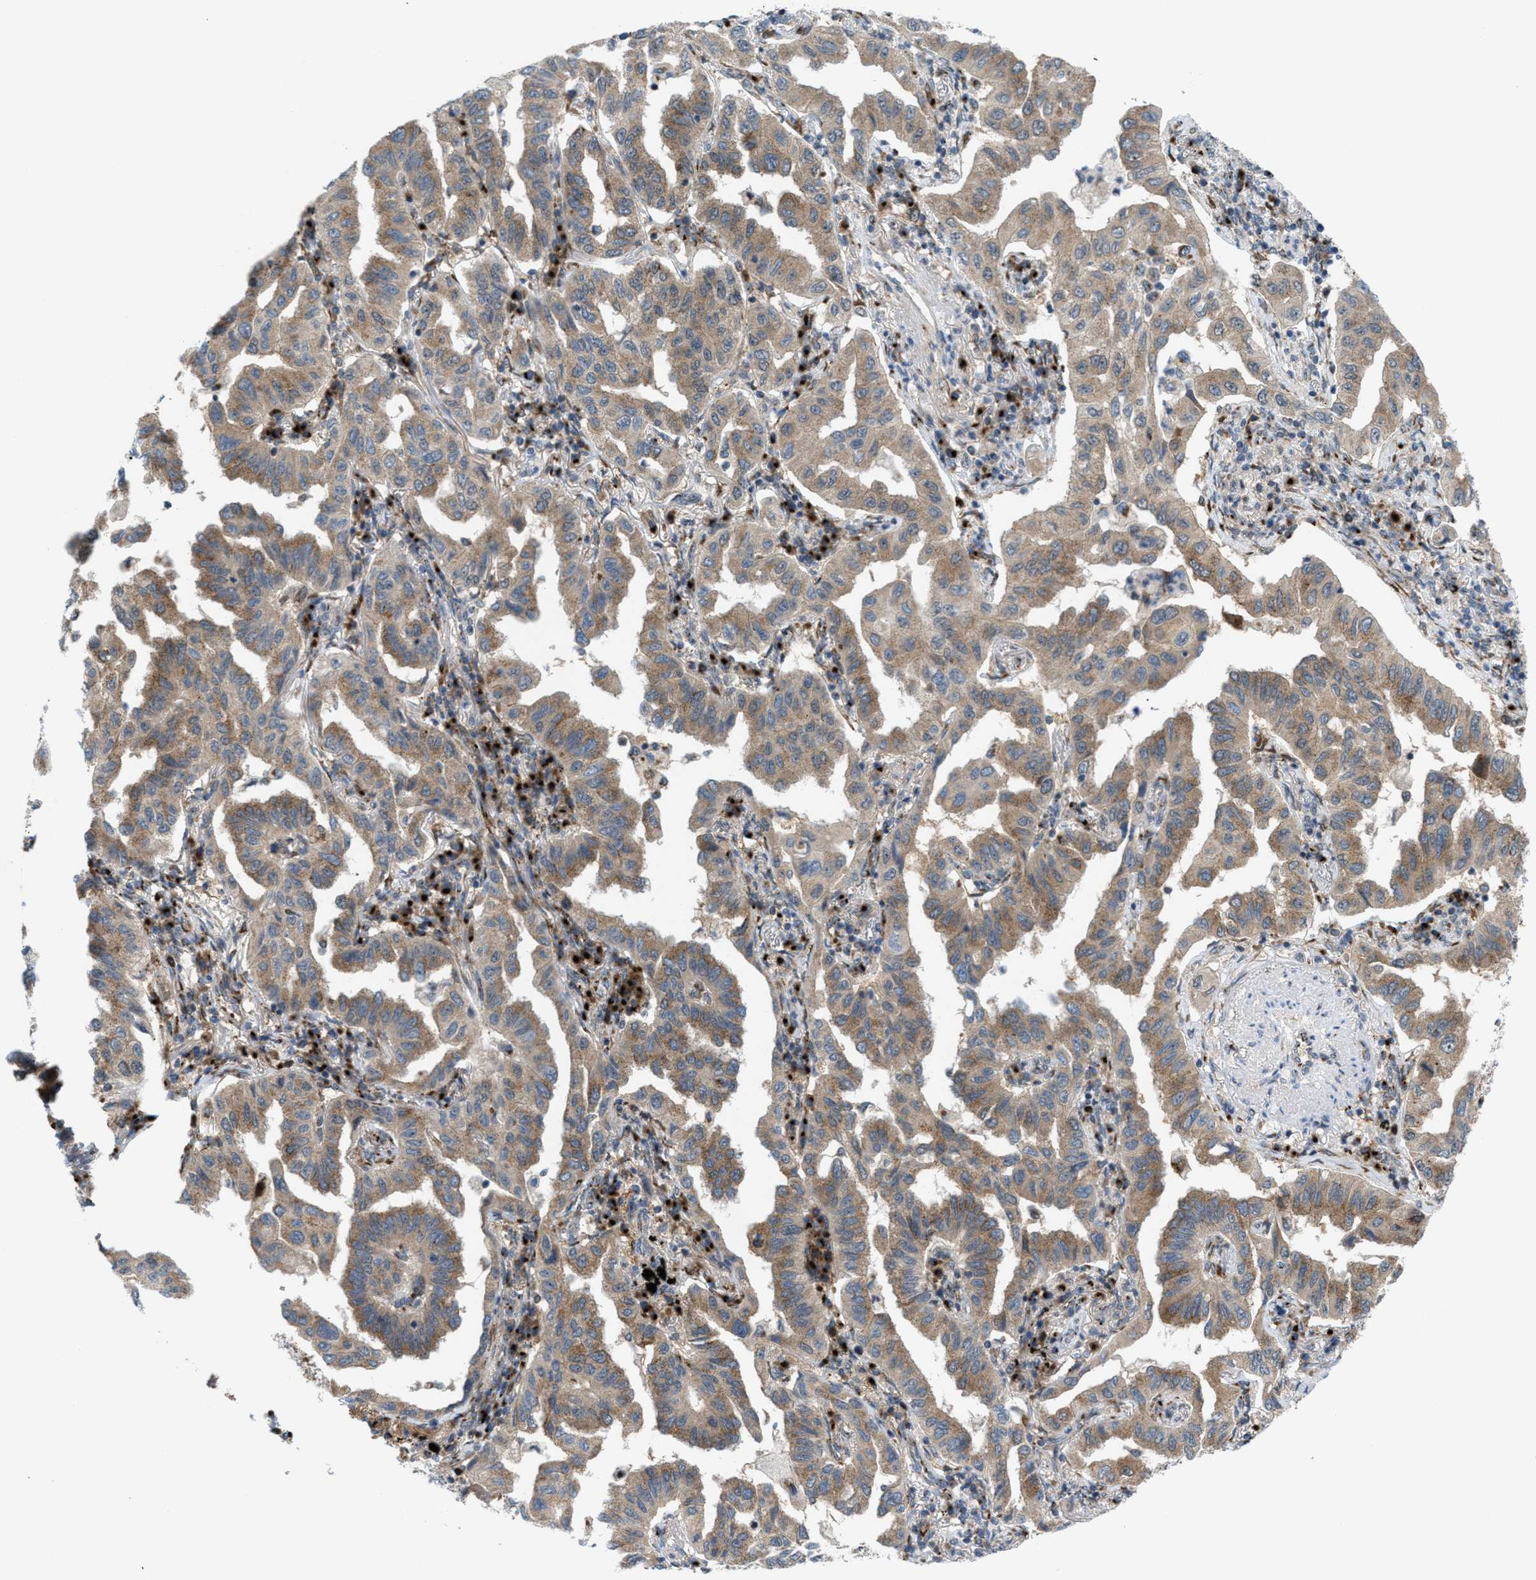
{"staining": {"intensity": "moderate", "quantity": ">75%", "location": "cytoplasmic/membranous"}, "tissue": "lung cancer", "cell_type": "Tumor cells", "image_type": "cancer", "snomed": [{"axis": "morphology", "description": "Adenocarcinoma, NOS"}, {"axis": "topography", "description": "Lung"}], "caption": "Immunohistochemical staining of lung adenocarcinoma reveals moderate cytoplasmic/membranous protein positivity in about >75% of tumor cells.", "gene": "SLC38A10", "patient": {"sex": "female", "age": 65}}